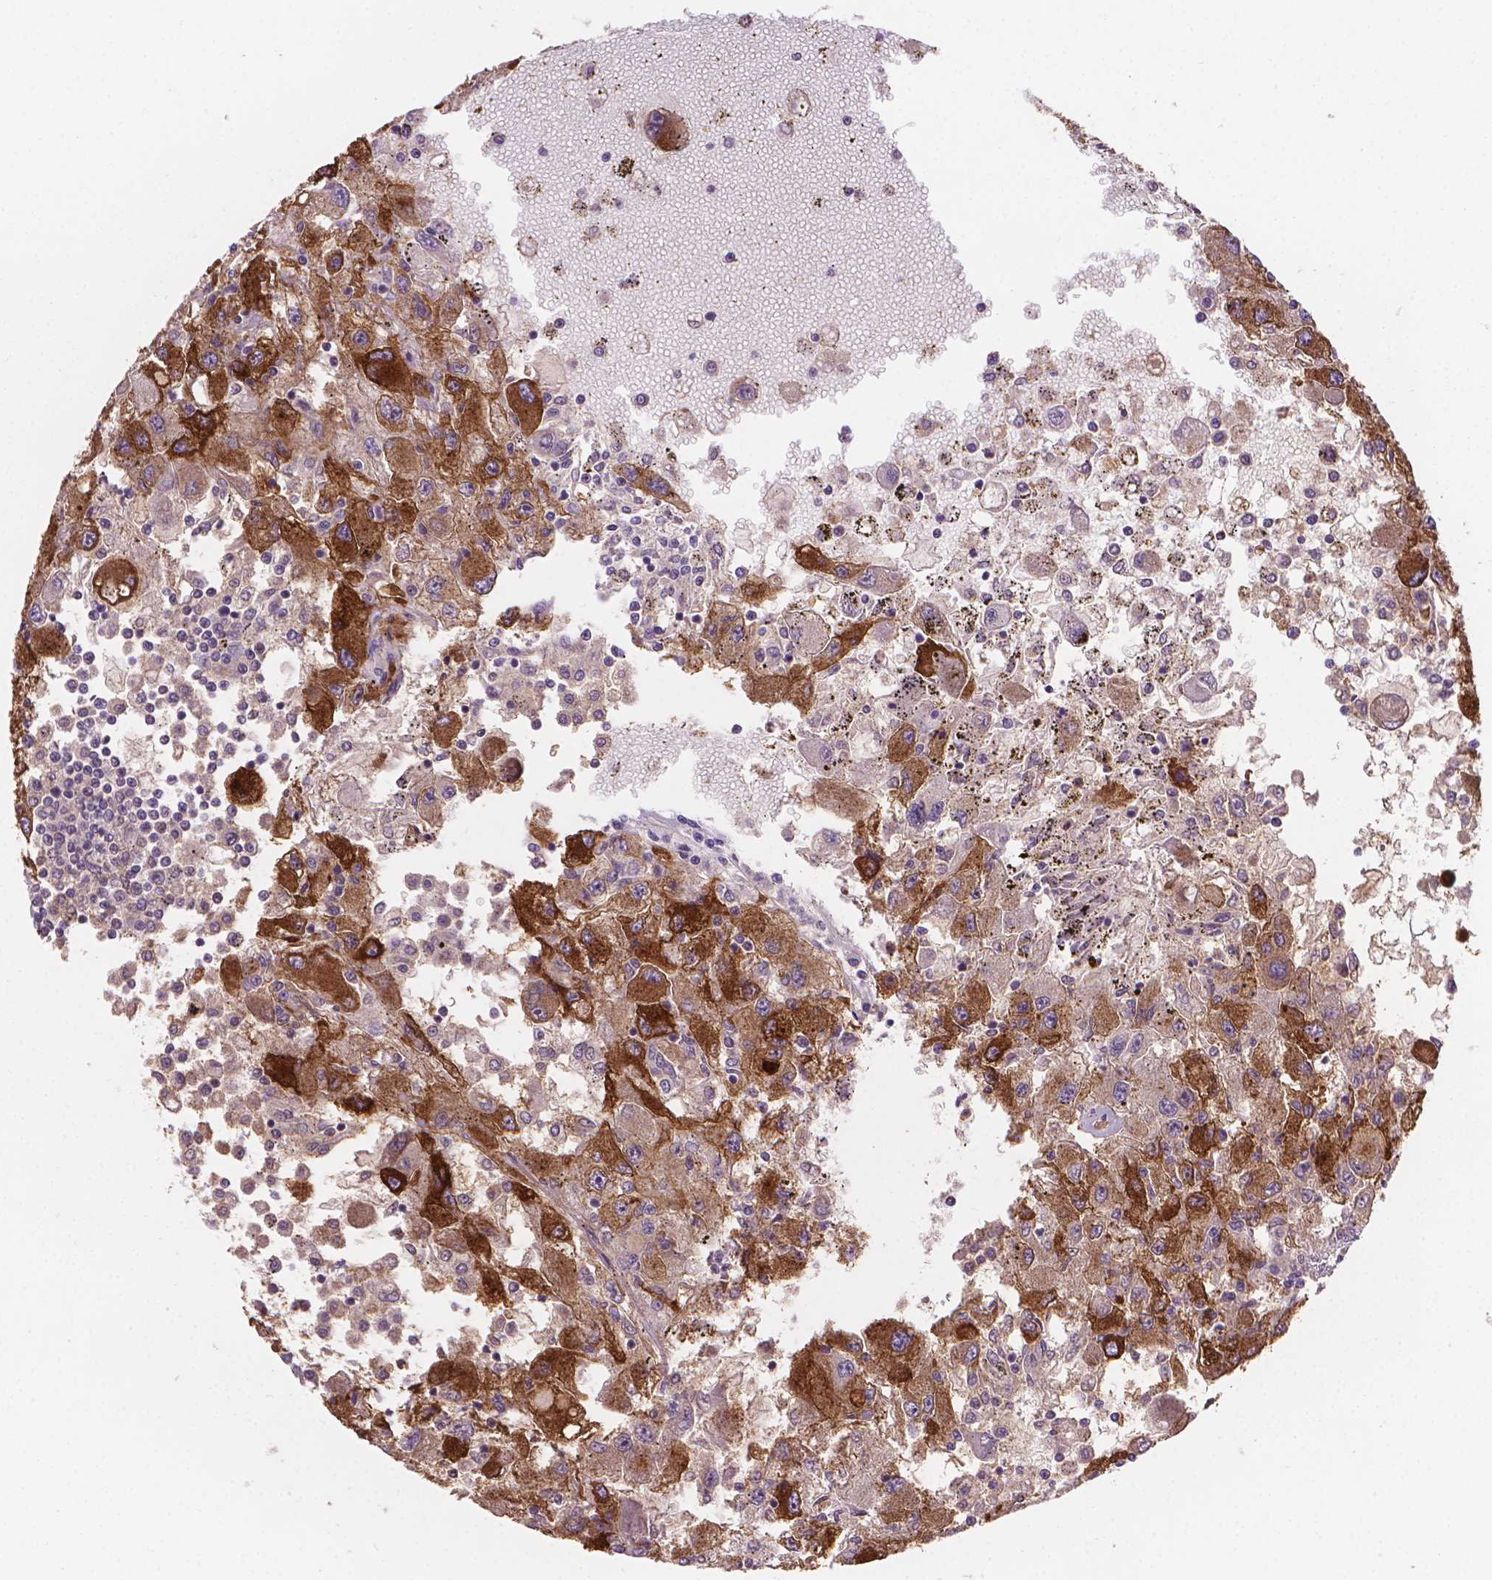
{"staining": {"intensity": "strong", "quantity": "25%-75%", "location": "cytoplasmic/membranous"}, "tissue": "renal cancer", "cell_type": "Tumor cells", "image_type": "cancer", "snomed": [{"axis": "morphology", "description": "Adenocarcinoma, NOS"}, {"axis": "topography", "description": "Kidney"}], "caption": "This is an image of immunohistochemistry (IHC) staining of adenocarcinoma (renal), which shows strong expression in the cytoplasmic/membranous of tumor cells.", "gene": "MUC1", "patient": {"sex": "female", "age": 67}}